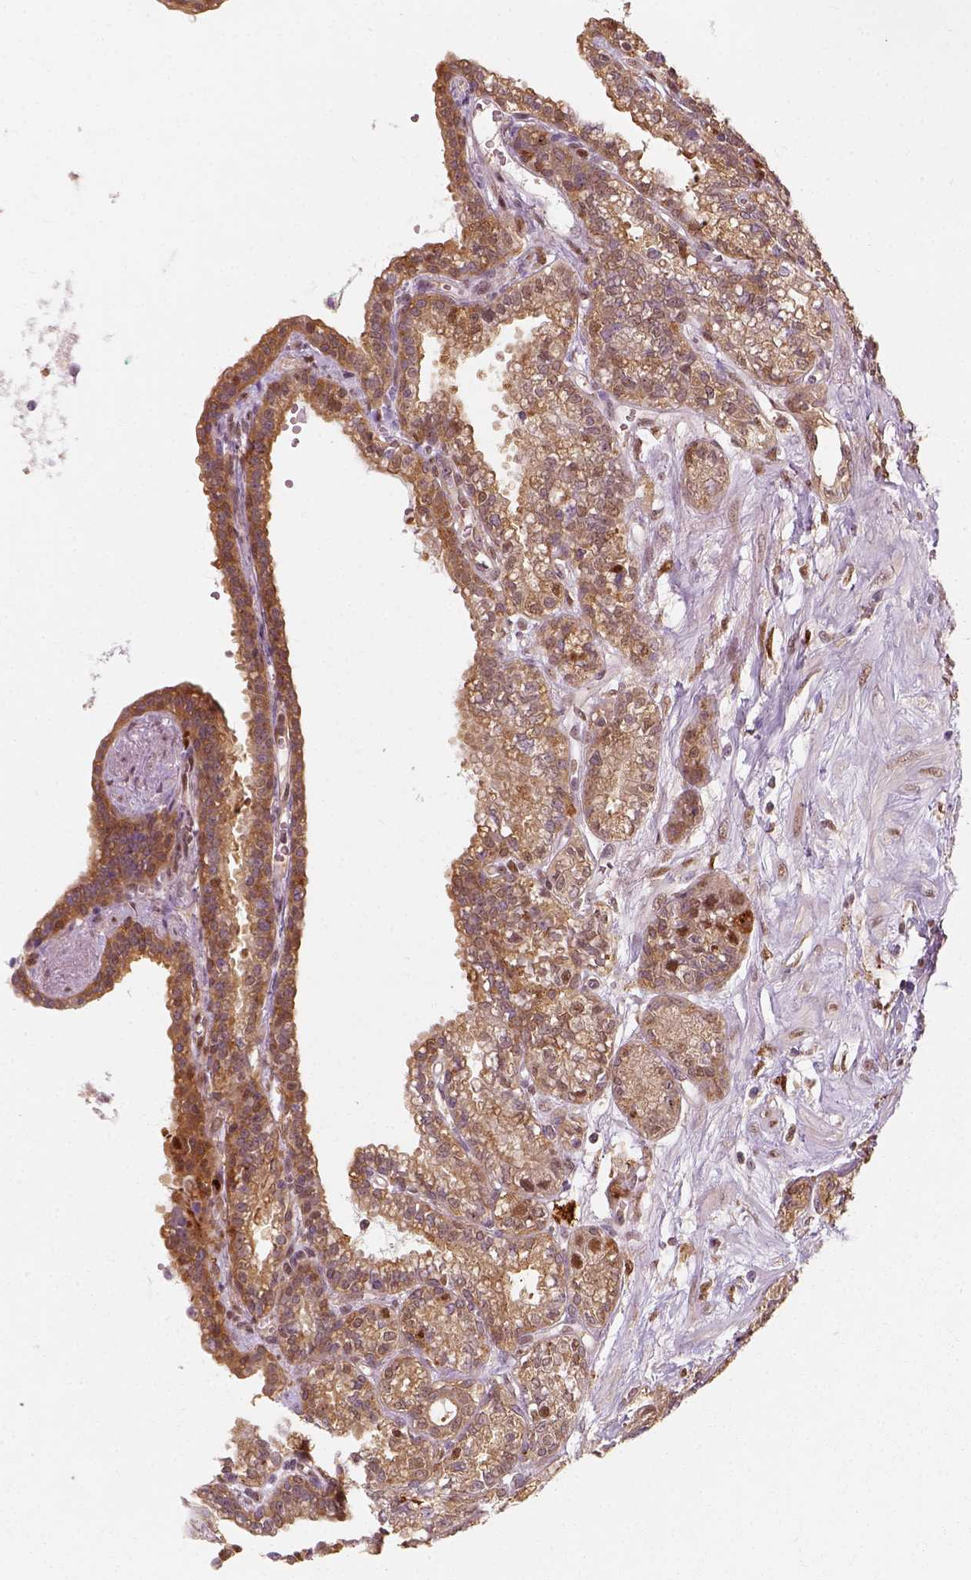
{"staining": {"intensity": "moderate", "quantity": ">75%", "location": "cytoplasmic/membranous"}, "tissue": "seminal vesicle", "cell_type": "Glandular cells", "image_type": "normal", "snomed": [{"axis": "morphology", "description": "Normal tissue, NOS"}, {"axis": "morphology", "description": "Urothelial carcinoma, NOS"}, {"axis": "topography", "description": "Urinary bladder"}, {"axis": "topography", "description": "Seminal veicle"}], "caption": "Immunohistochemistry (DAB) staining of benign seminal vesicle reveals moderate cytoplasmic/membranous protein expression in approximately >75% of glandular cells.", "gene": "SQSTM1", "patient": {"sex": "male", "age": 76}}